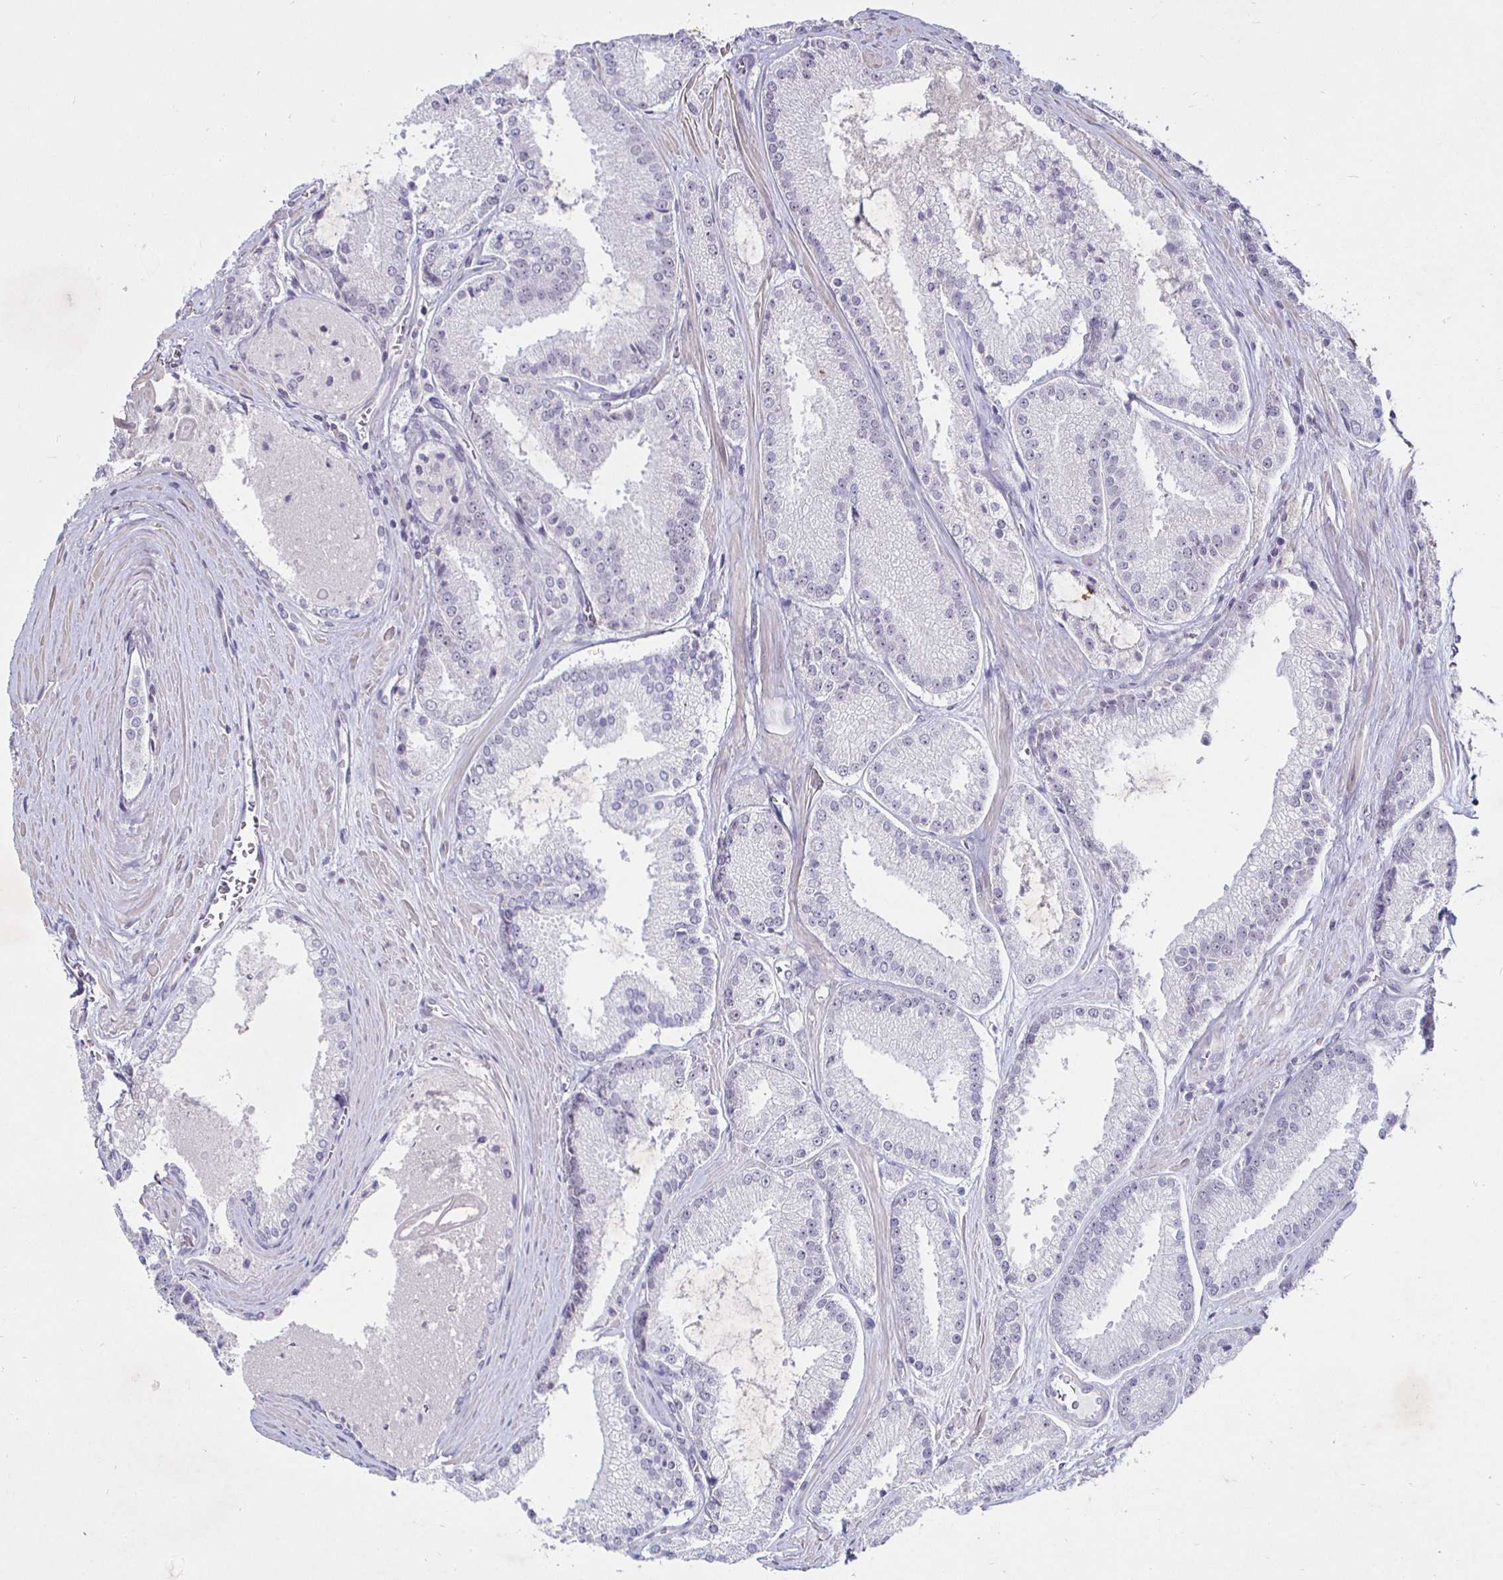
{"staining": {"intensity": "negative", "quantity": "none", "location": "none"}, "tissue": "prostate cancer", "cell_type": "Tumor cells", "image_type": "cancer", "snomed": [{"axis": "morphology", "description": "Adenocarcinoma, High grade"}, {"axis": "topography", "description": "Prostate"}], "caption": "The histopathology image exhibits no significant expression in tumor cells of prostate high-grade adenocarcinoma.", "gene": "MLH1", "patient": {"sex": "male", "age": 73}}